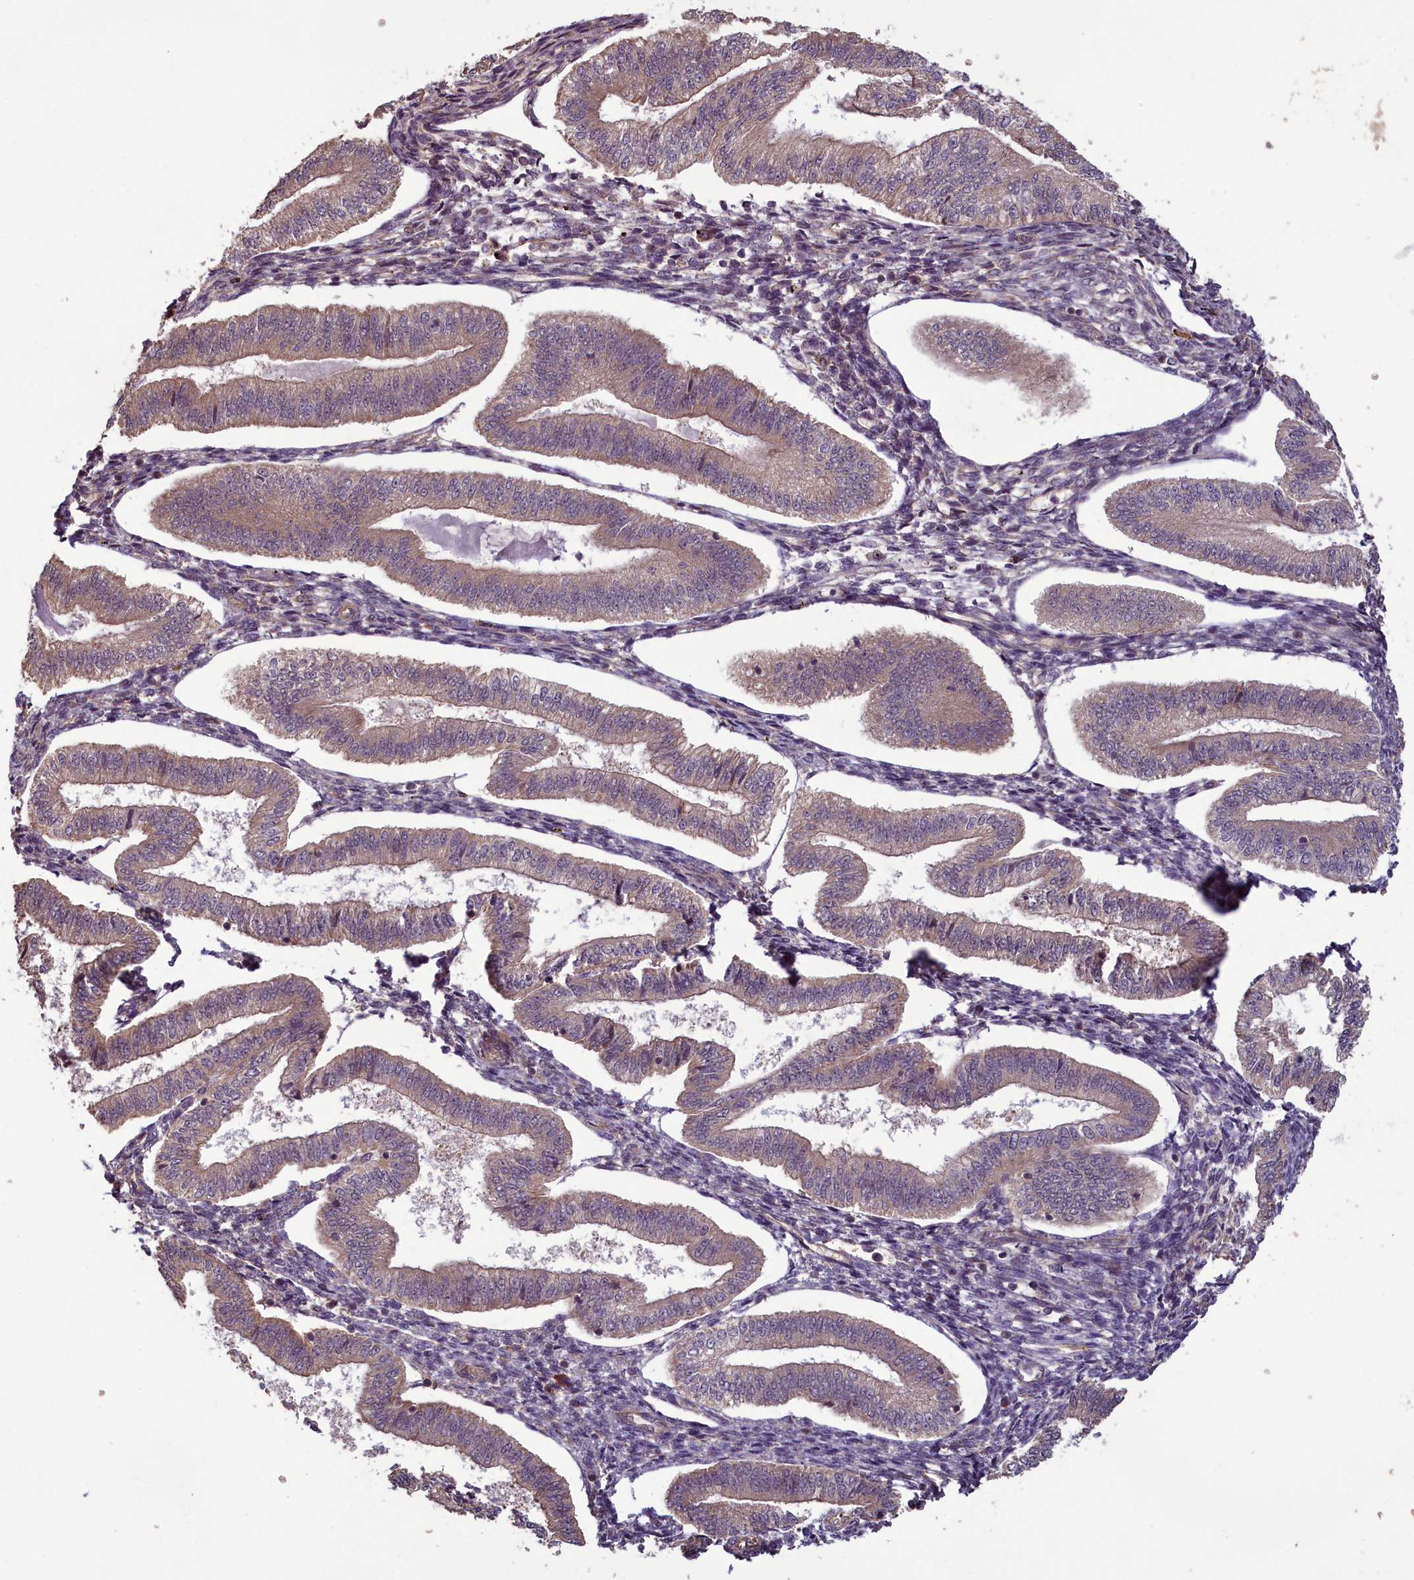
{"staining": {"intensity": "negative", "quantity": "none", "location": "none"}, "tissue": "endometrium", "cell_type": "Cells in endometrial stroma", "image_type": "normal", "snomed": [{"axis": "morphology", "description": "Normal tissue, NOS"}, {"axis": "topography", "description": "Endometrium"}], "caption": "Cells in endometrial stroma show no significant expression in normal endometrium. The staining is performed using DAB (3,3'-diaminobenzidine) brown chromogen with nuclei counter-stained in using hematoxylin.", "gene": "CIAO2B", "patient": {"sex": "female", "age": 34}}